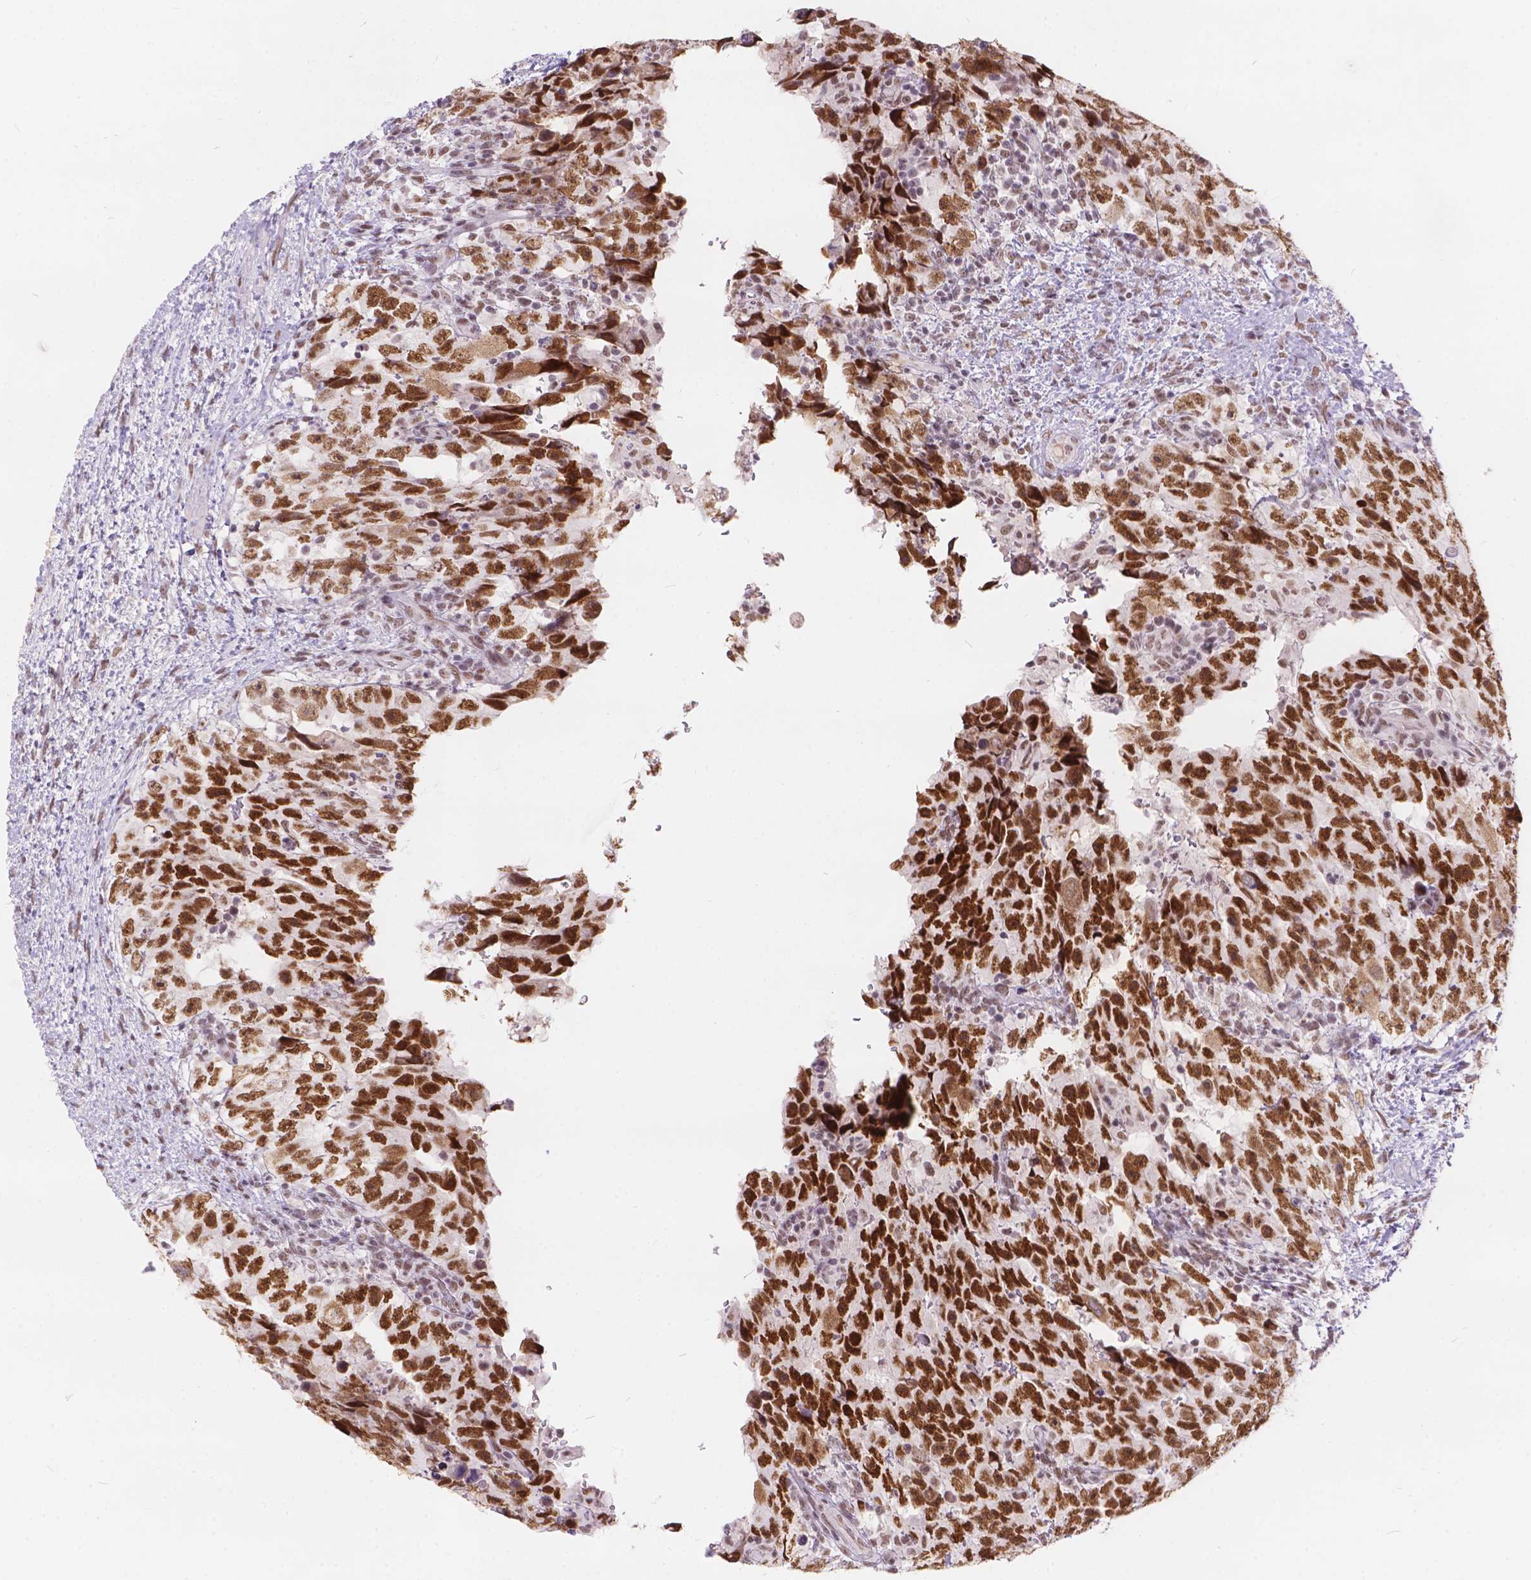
{"staining": {"intensity": "moderate", "quantity": ">75%", "location": "nuclear"}, "tissue": "testis cancer", "cell_type": "Tumor cells", "image_type": "cancer", "snomed": [{"axis": "morphology", "description": "Normal tissue, NOS"}, {"axis": "morphology", "description": "Carcinoma, Embryonal, NOS"}, {"axis": "topography", "description": "Testis"}, {"axis": "topography", "description": "Epididymis"}], "caption": "An immunohistochemistry histopathology image of tumor tissue is shown. Protein staining in brown labels moderate nuclear positivity in testis cancer (embryonal carcinoma) within tumor cells.", "gene": "FAM53A", "patient": {"sex": "male", "age": 24}}